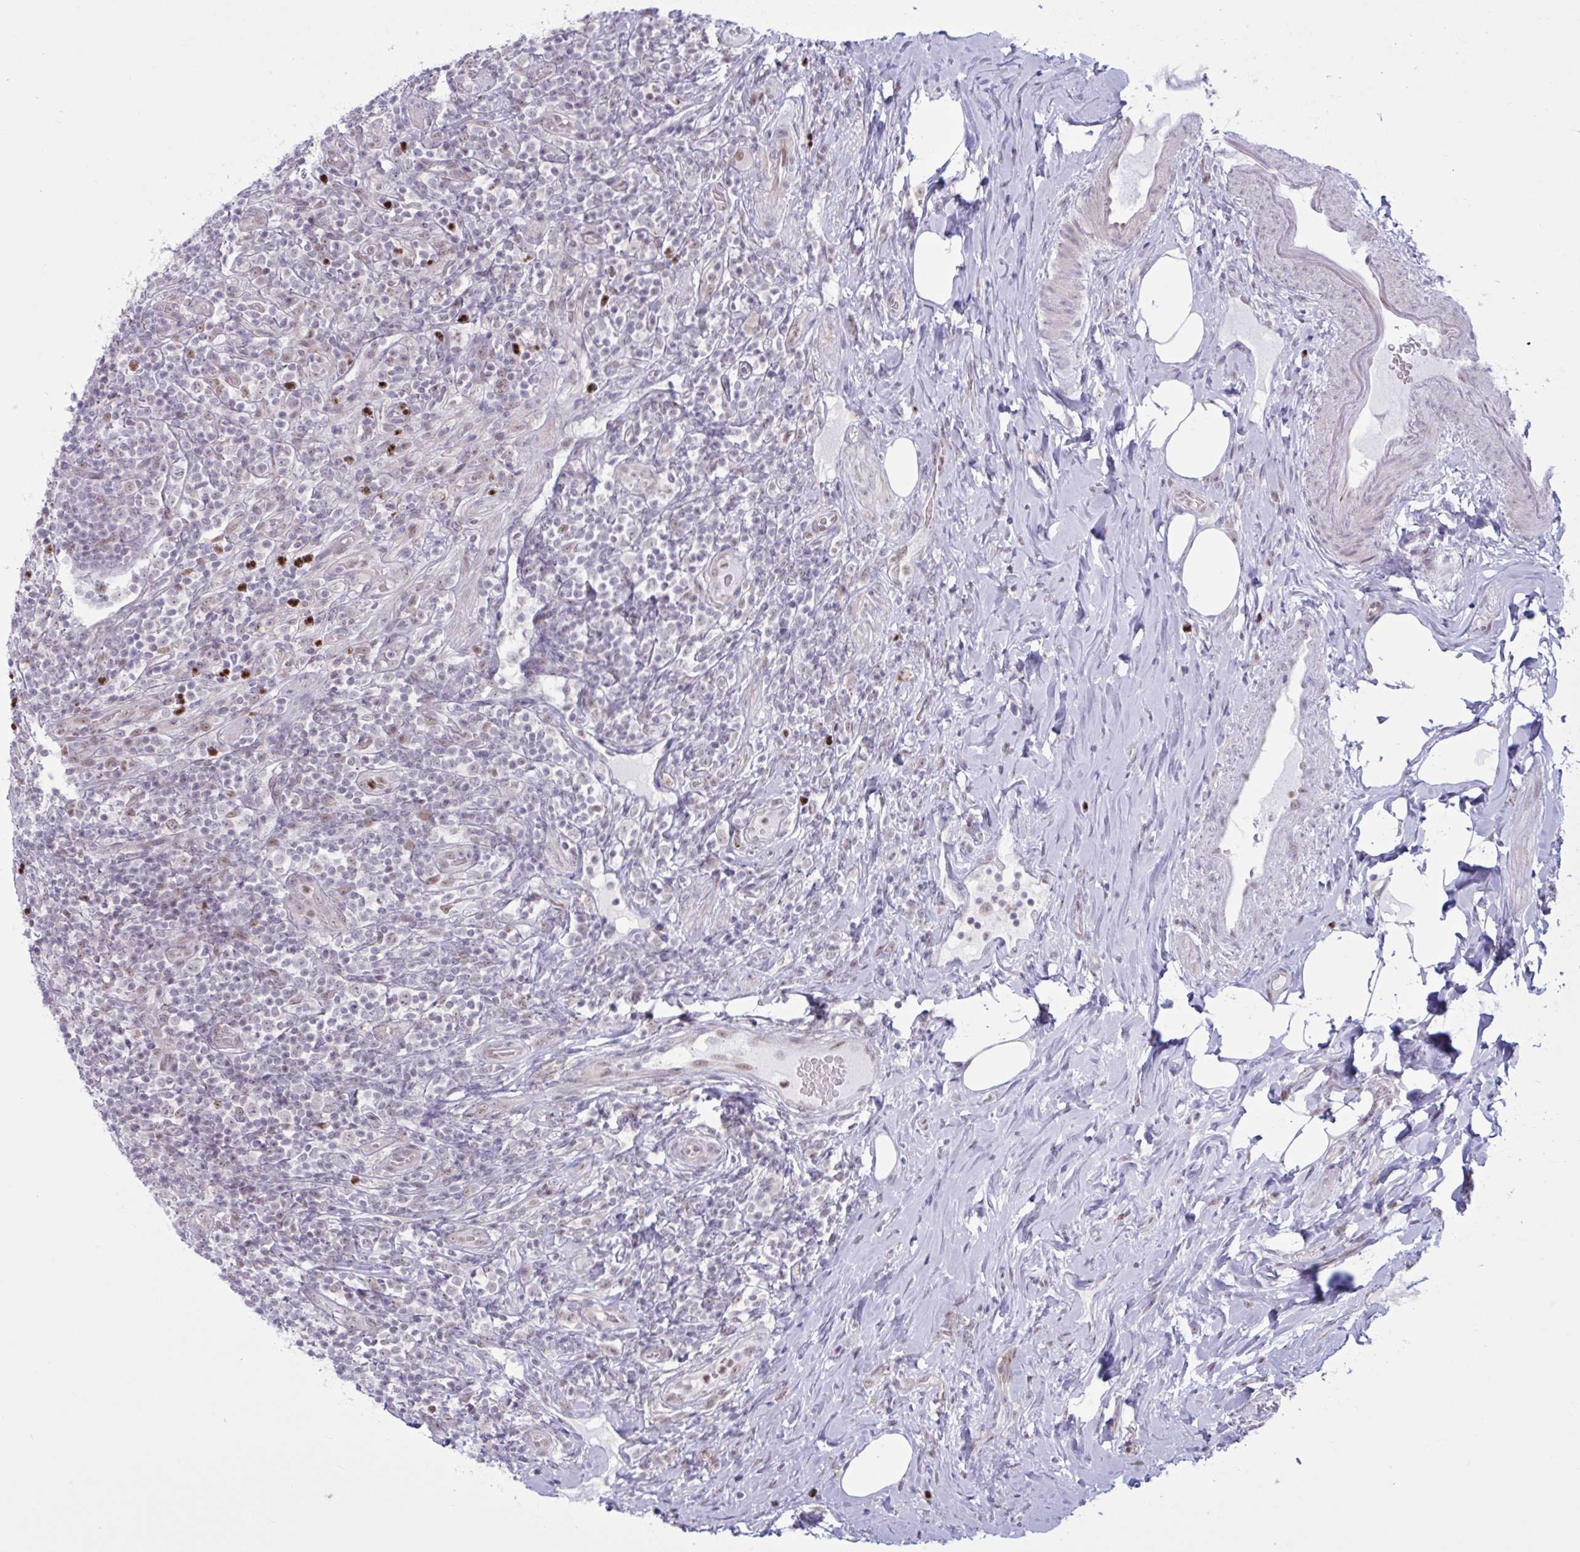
{"staining": {"intensity": "moderate", "quantity": ">75%", "location": "nuclear"}, "tissue": "appendix", "cell_type": "Glandular cells", "image_type": "normal", "snomed": [{"axis": "morphology", "description": "Normal tissue, NOS"}, {"axis": "topography", "description": "Appendix"}], "caption": "Appendix stained with a brown dye displays moderate nuclear positive positivity in about >75% of glandular cells.", "gene": "PRMT6", "patient": {"sex": "female", "age": 43}}